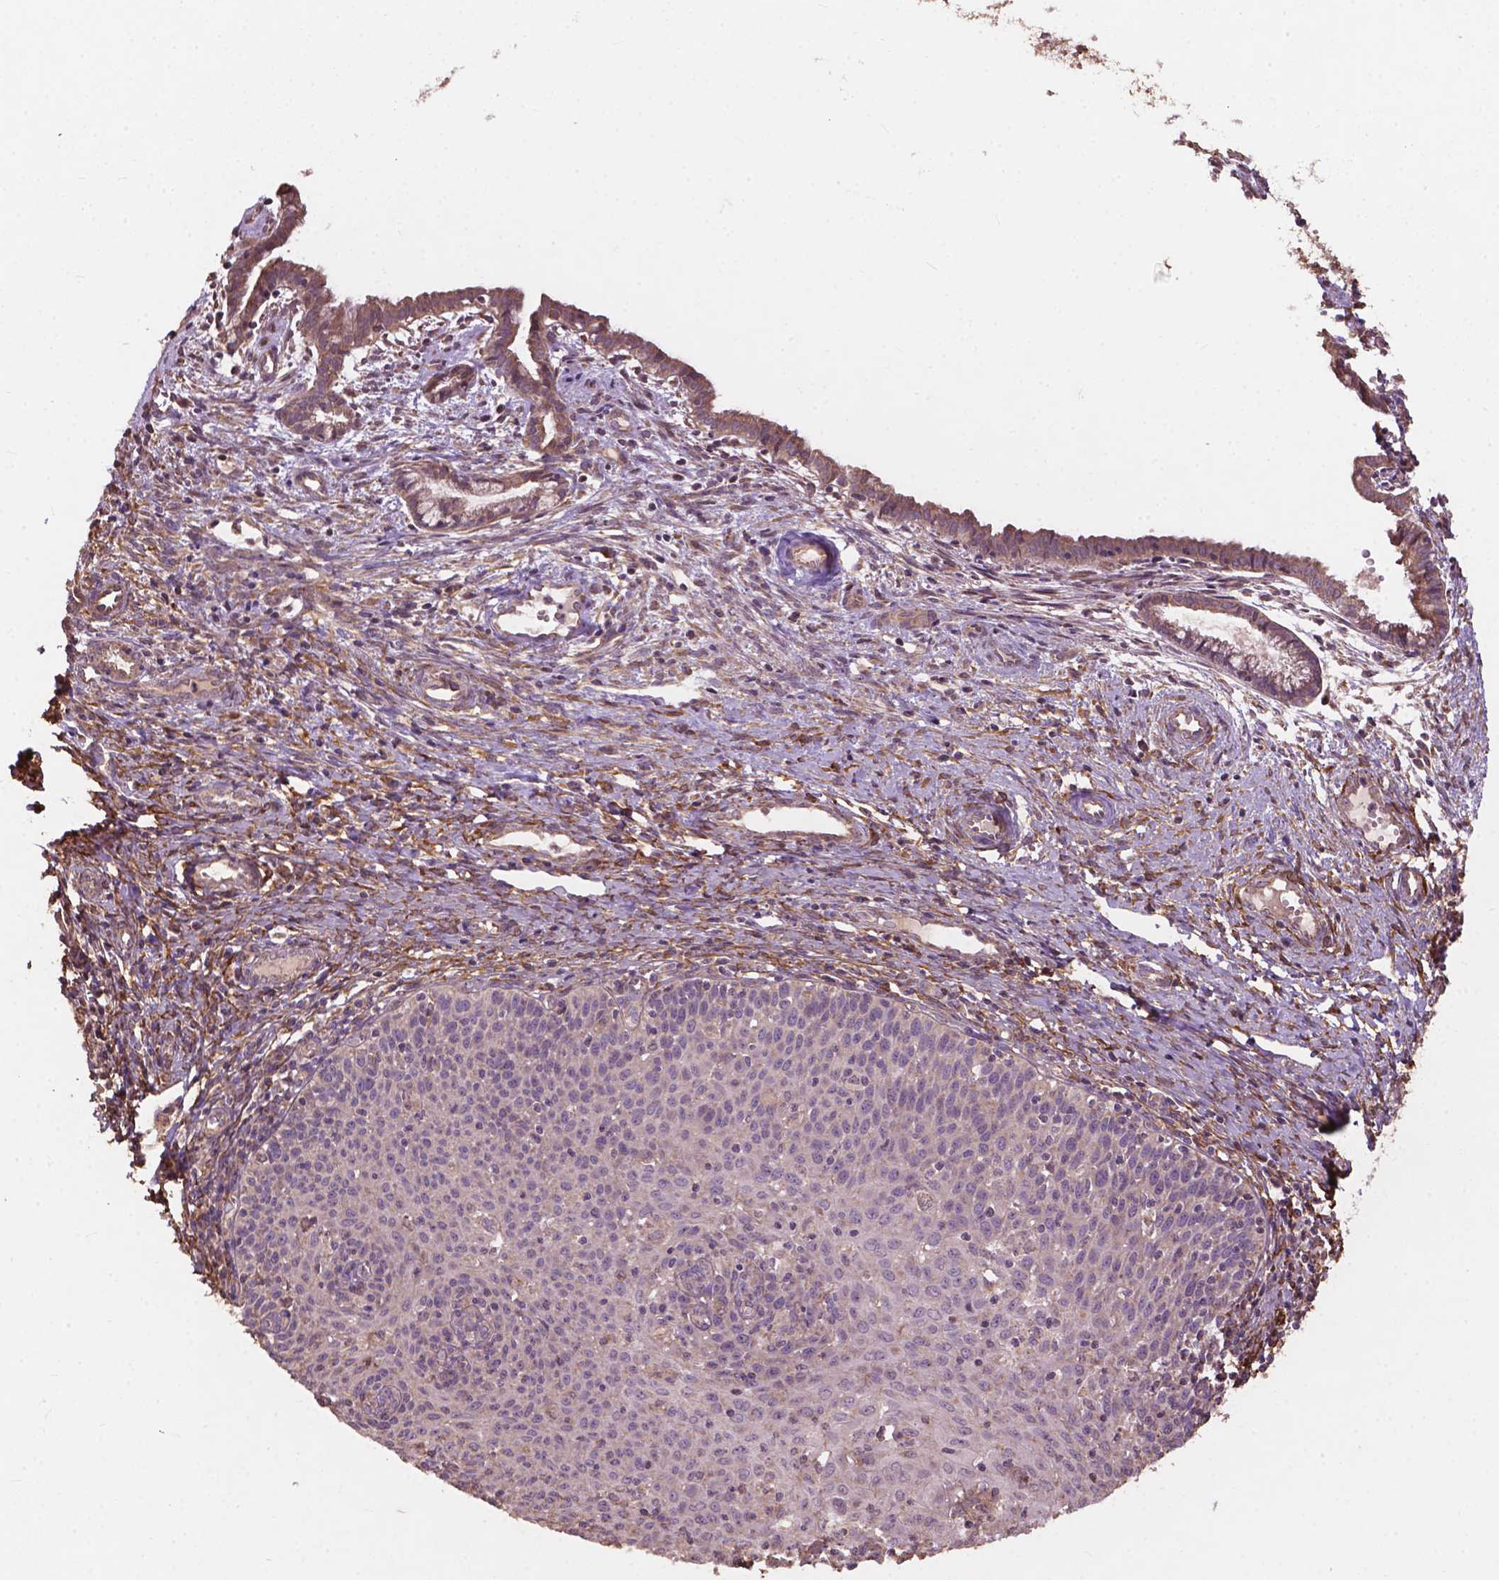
{"staining": {"intensity": "negative", "quantity": "none", "location": "none"}, "tissue": "cervical cancer", "cell_type": "Tumor cells", "image_type": "cancer", "snomed": [{"axis": "morphology", "description": "Squamous cell carcinoma, NOS"}, {"axis": "topography", "description": "Cervix"}], "caption": "Histopathology image shows no protein positivity in tumor cells of cervical squamous cell carcinoma tissue.", "gene": "CDC42BPA", "patient": {"sex": "female", "age": 38}}